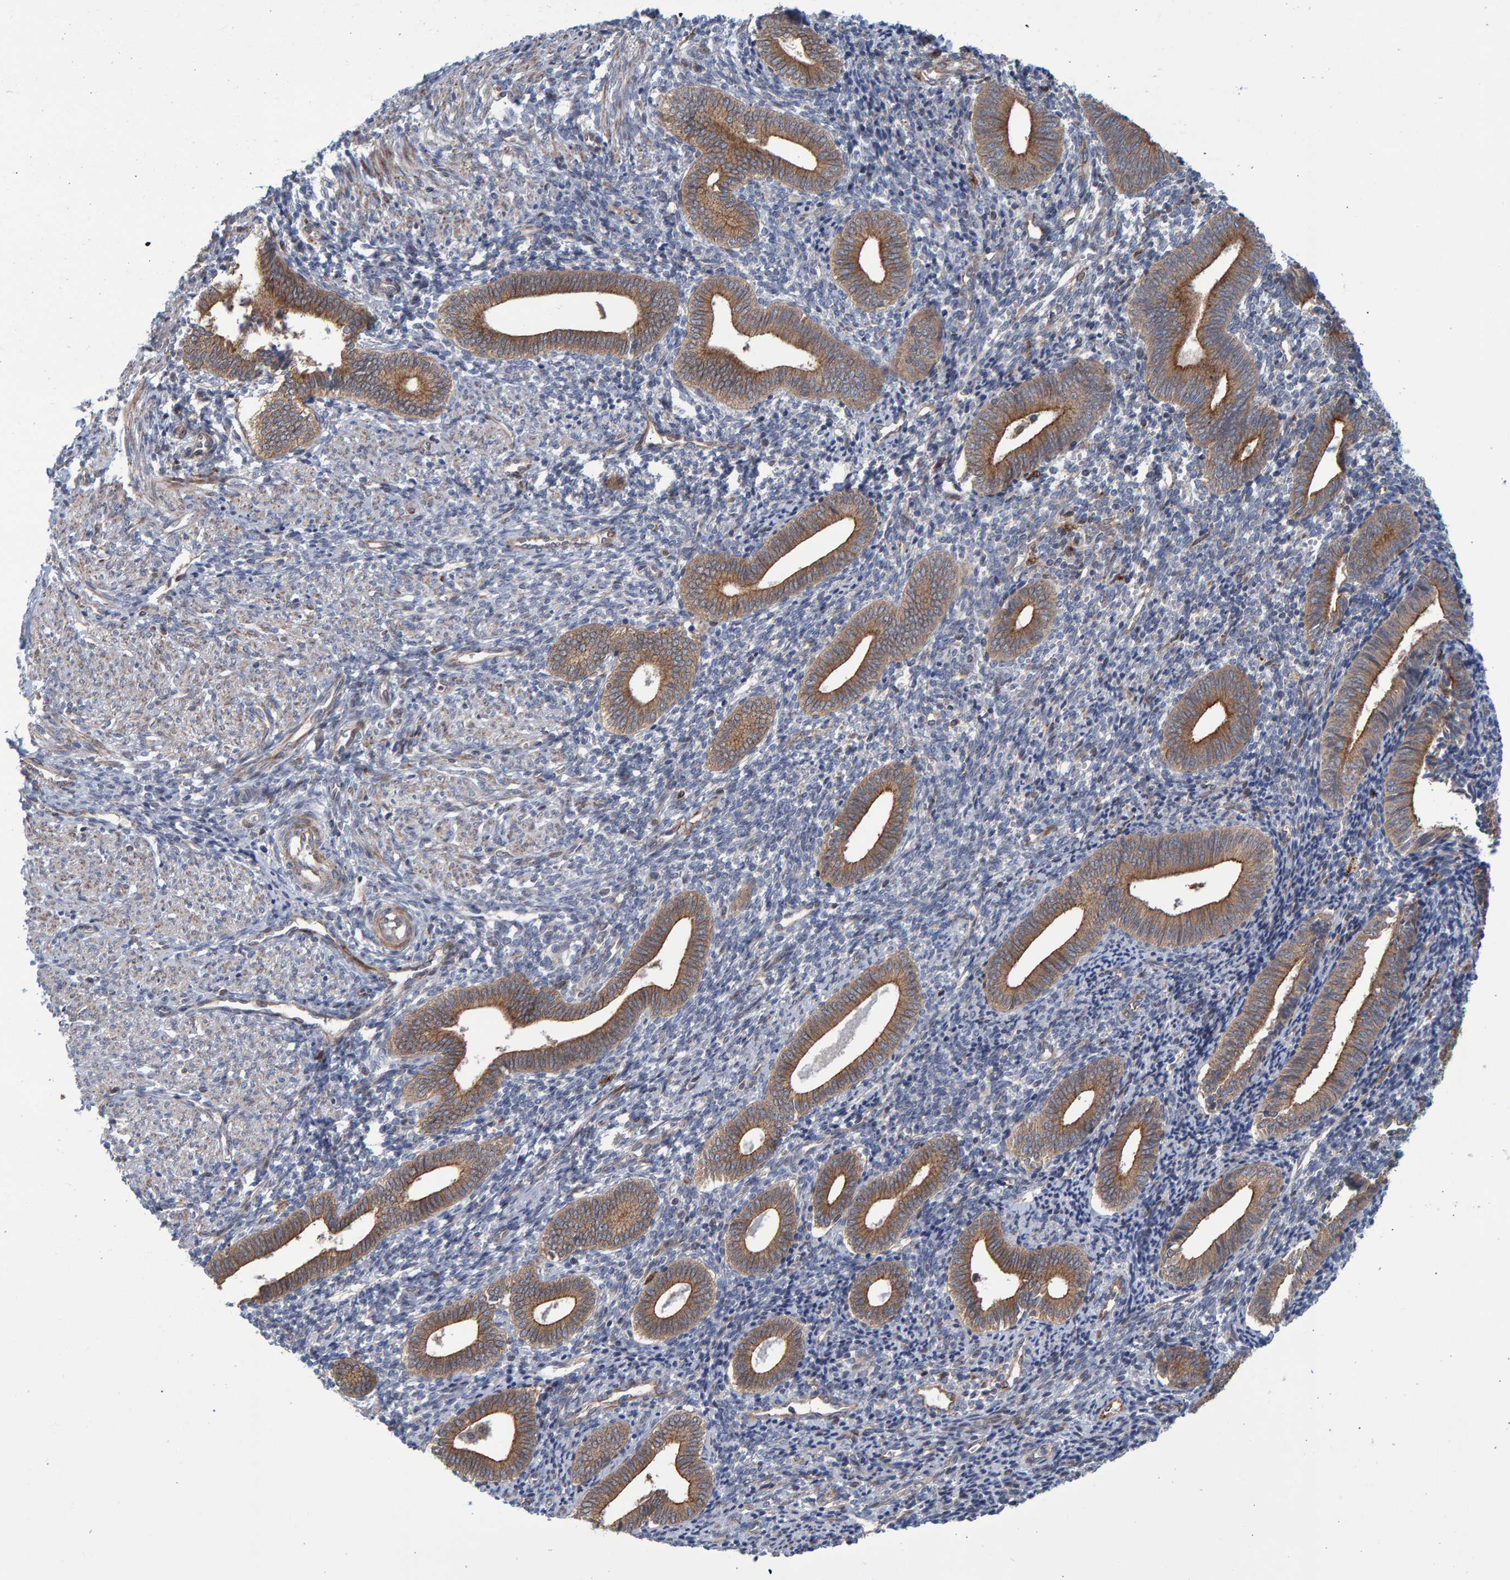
{"staining": {"intensity": "negative", "quantity": "none", "location": "none"}, "tissue": "endometrium", "cell_type": "Cells in endometrial stroma", "image_type": "normal", "snomed": [{"axis": "morphology", "description": "Normal tissue, NOS"}, {"axis": "topography", "description": "Uterus"}, {"axis": "topography", "description": "Endometrium"}], "caption": "A high-resolution image shows immunohistochemistry (IHC) staining of unremarkable endometrium, which exhibits no significant staining in cells in endometrial stroma.", "gene": "LRBA", "patient": {"sex": "female", "age": 33}}